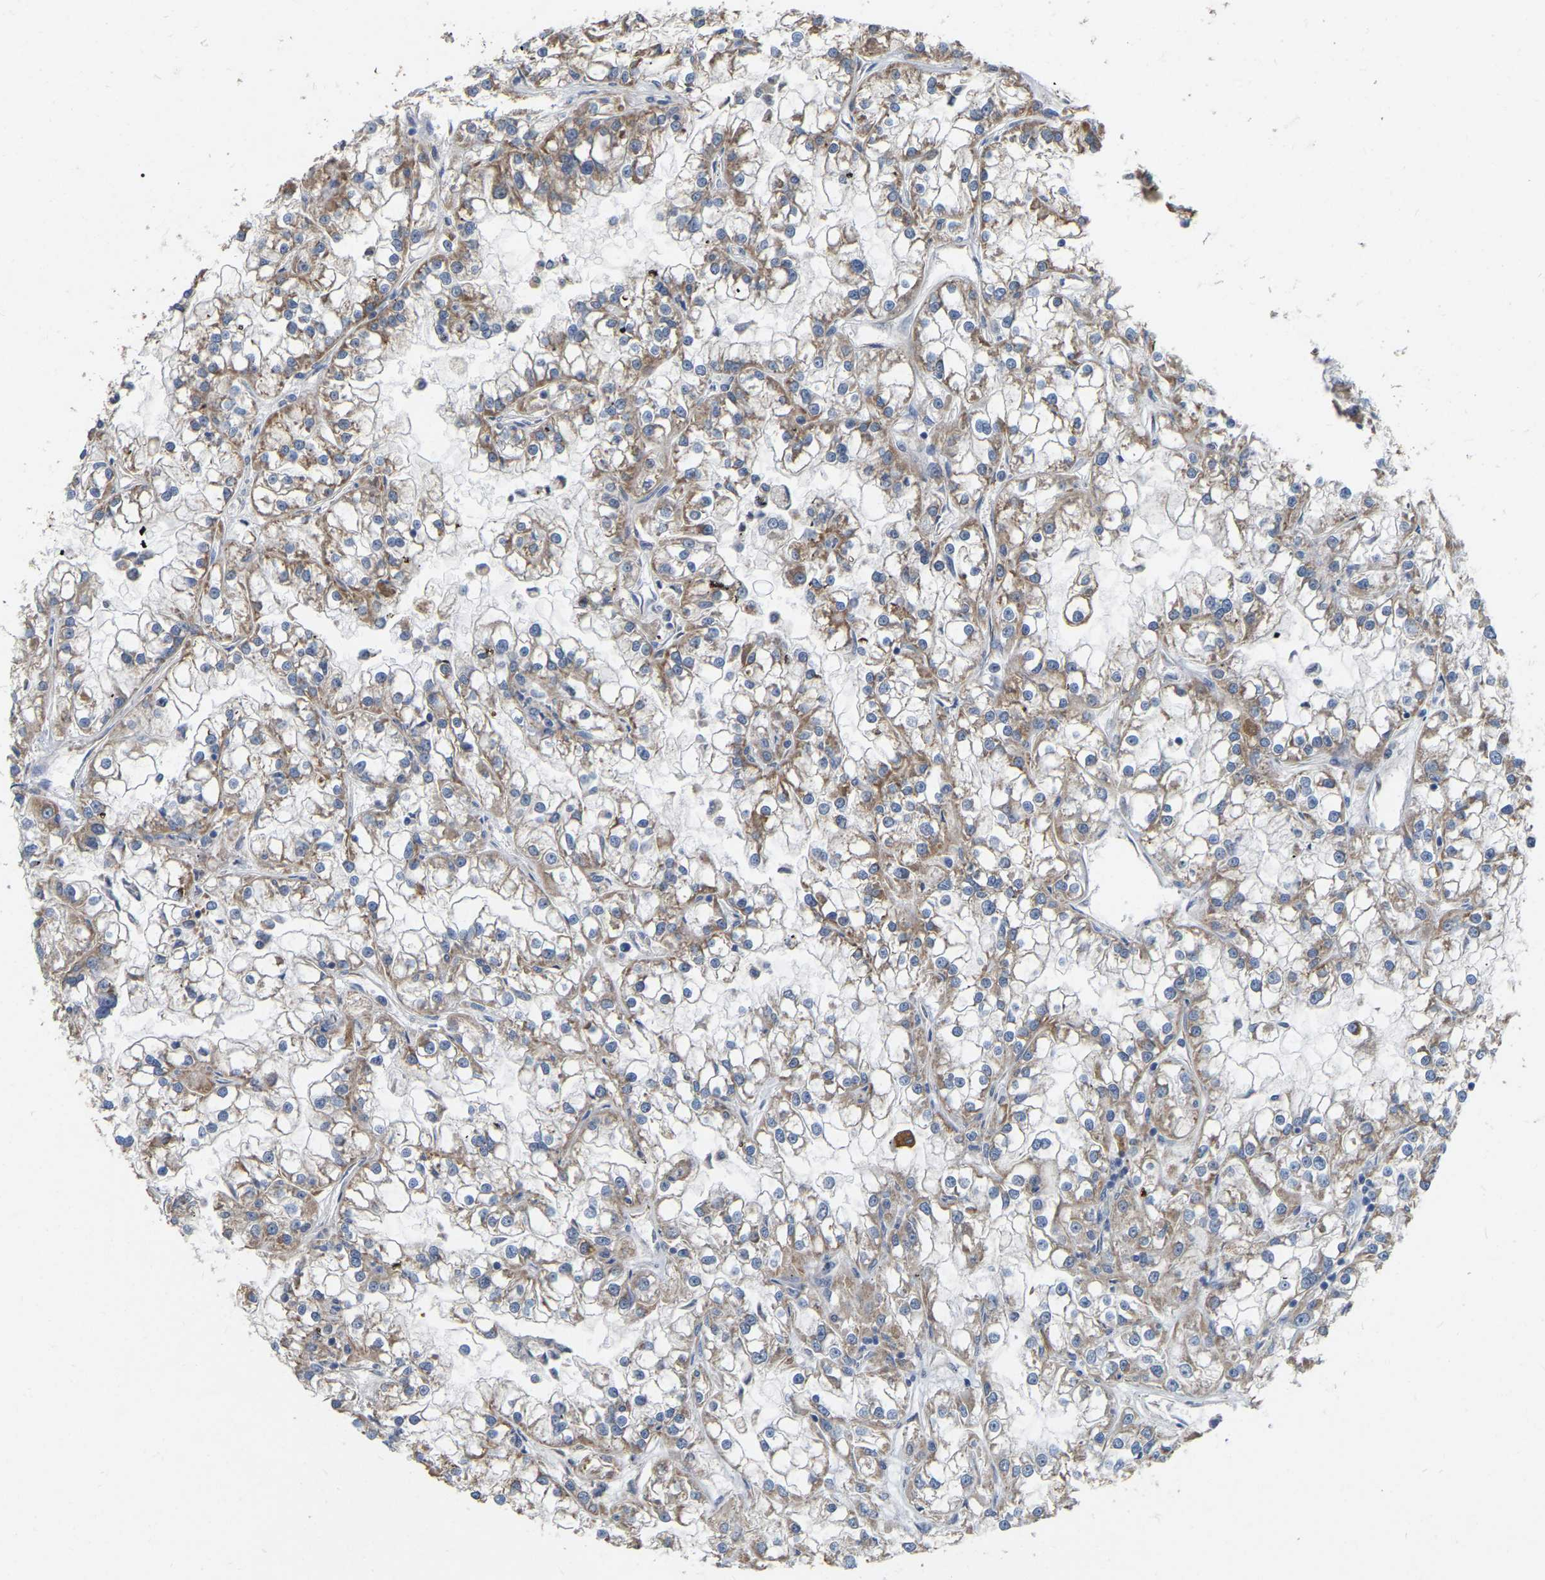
{"staining": {"intensity": "moderate", "quantity": "<25%", "location": "cytoplasmic/membranous"}, "tissue": "renal cancer", "cell_type": "Tumor cells", "image_type": "cancer", "snomed": [{"axis": "morphology", "description": "Adenocarcinoma, NOS"}, {"axis": "topography", "description": "Kidney"}], "caption": "A photomicrograph of human adenocarcinoma (renal) stained for a protein exhibits moderate cytoplasmic/membranous brown staining in tumor cells.", "gene": "SSH1", "patient": {"sex": "female", "age": 52}}